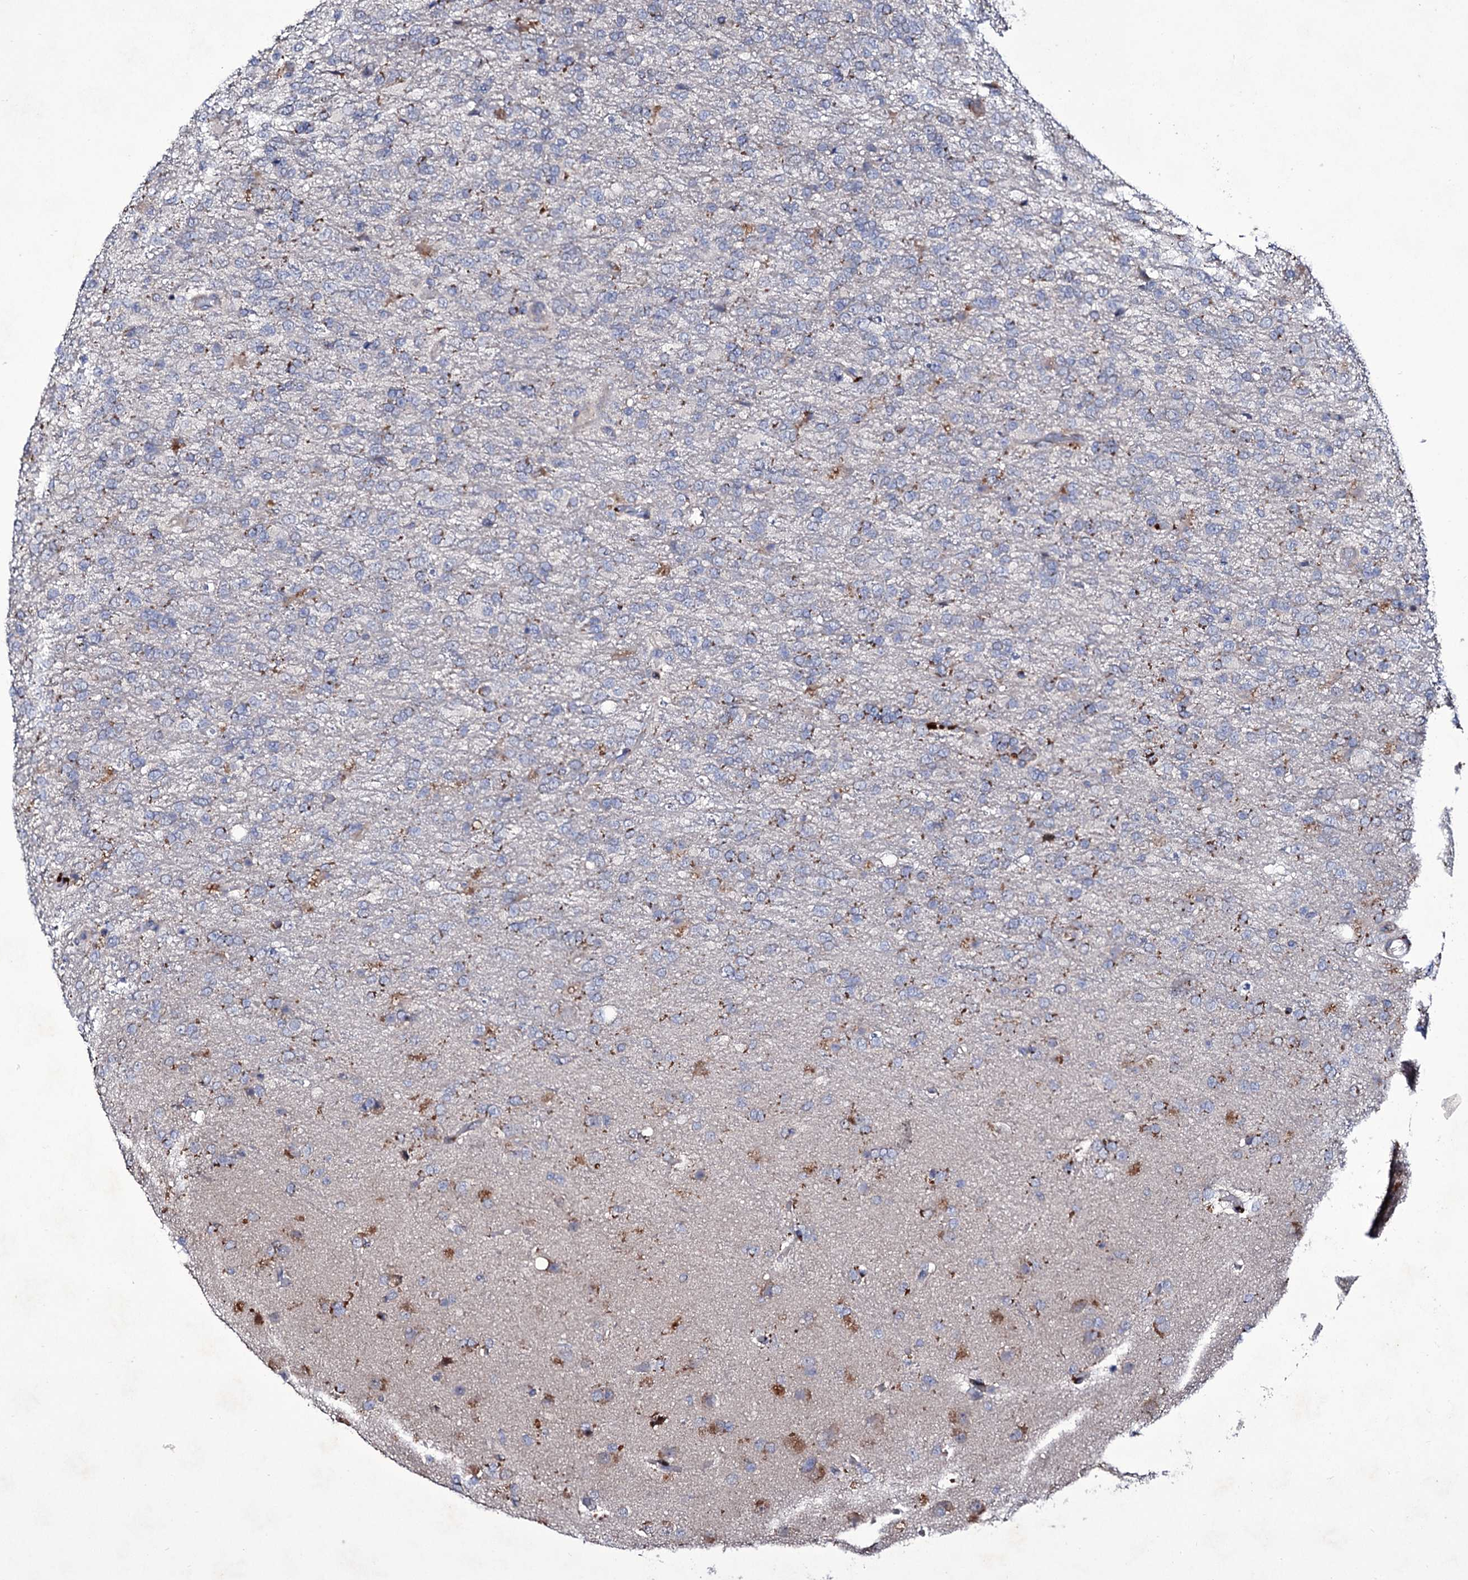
{"staining": {"intensity": "negative", "quantity": "none", "location": "none"}, "tissue": "glioma", "cell_type": "Tumor cells", "image_type": "cancer", "snomed": [{"axis": "morphology", "description": "Glioma, malignant, High grade"}, {"axis": "topography", "description": "Brain"}], "caption": "IHC image of neoplastic tissue: human malignant high-grade glioma stained with DAB (3,3'-diaminobenzidine) displays no significant protein positivity in tumor cells. Brightfield microscopy of IHC stained with DAB (brown) and hematoxylin (blue), captured at high magnification.", "gene": "TUBGCP5", "patient": {"sex": "female", "age": 74}}